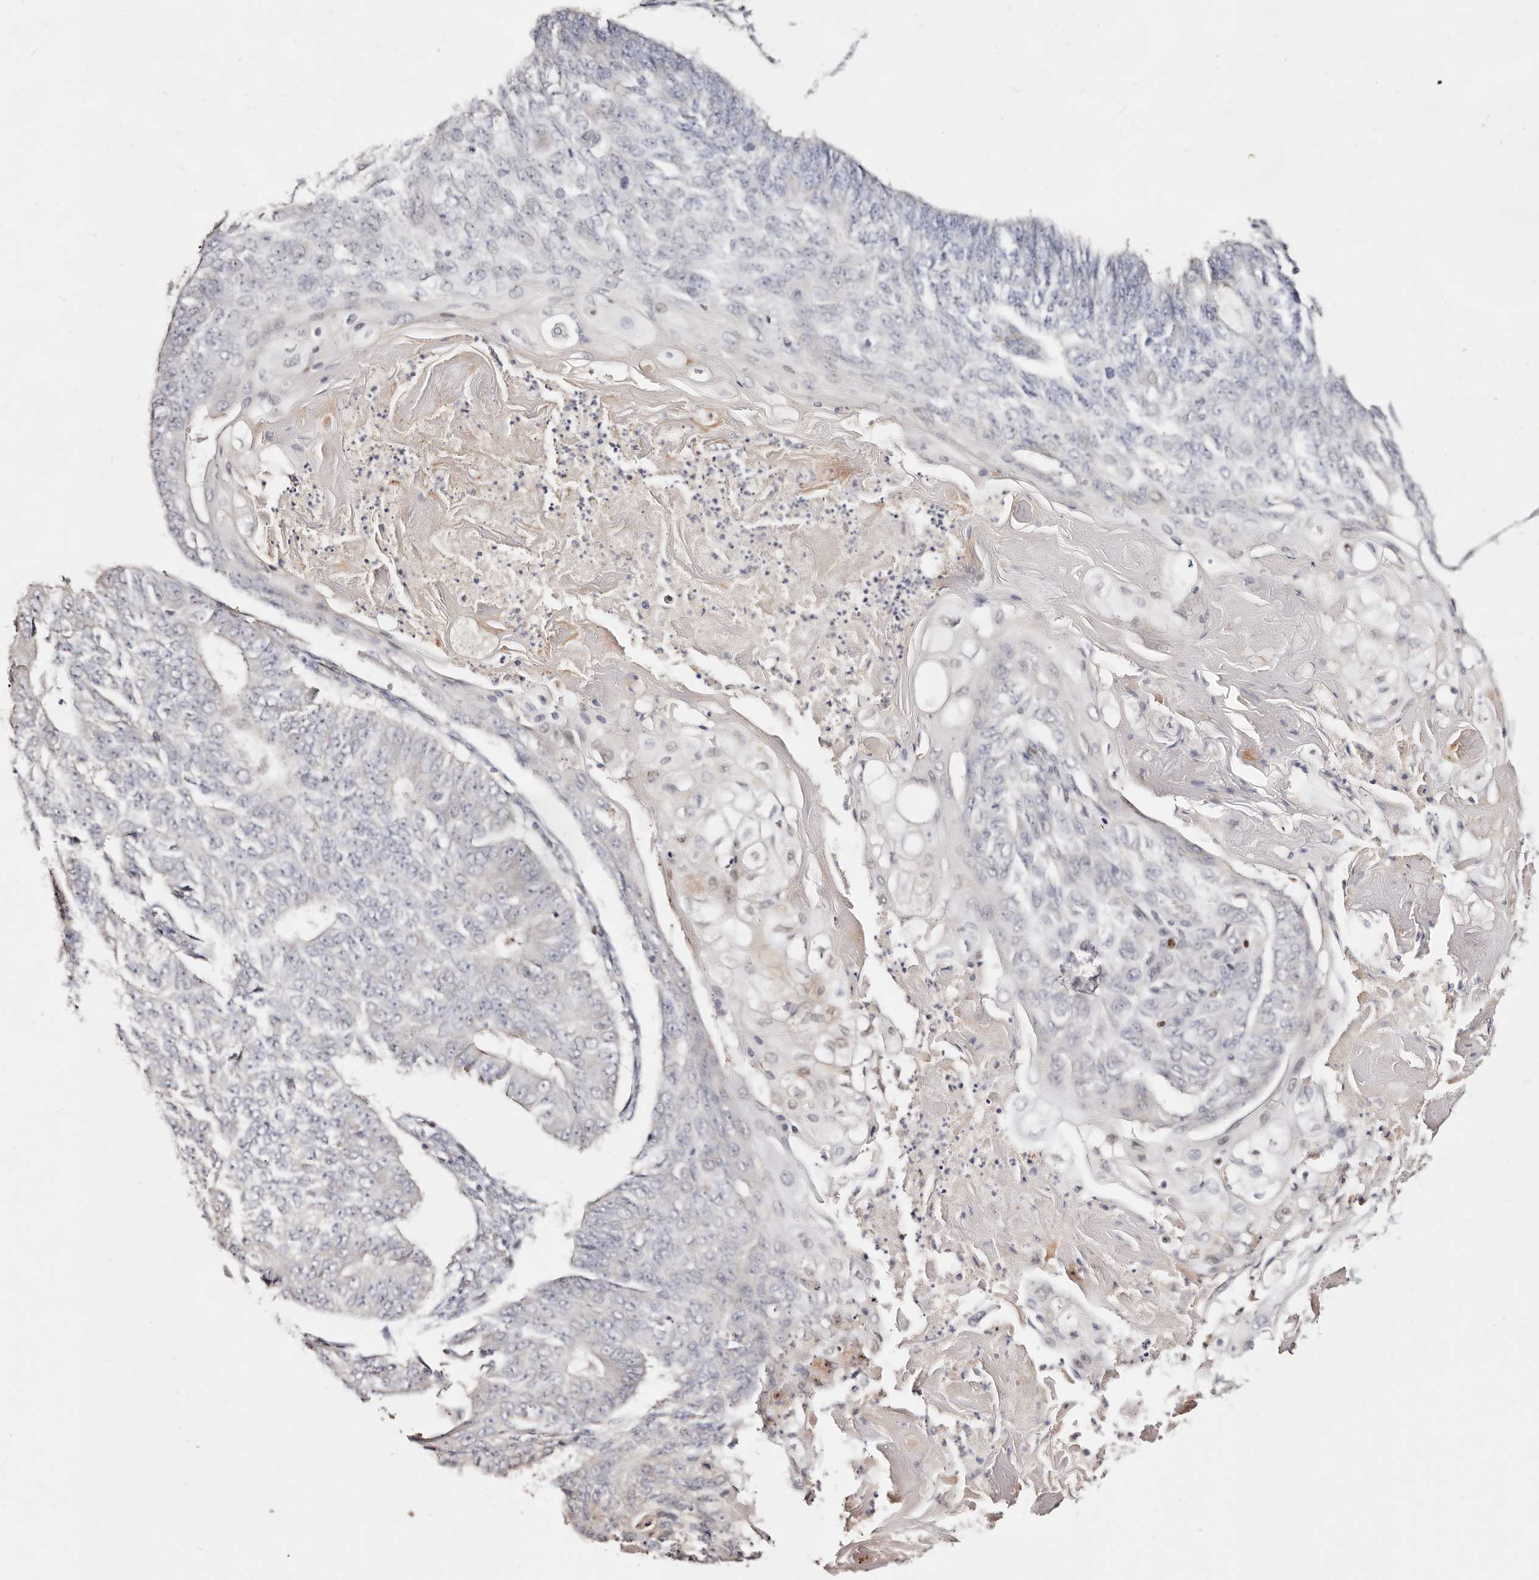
{"staining": {"intensity": "negative", "quantity": "none", "location": "none"}, "tissue": "endometrial cancer", "cell_type": "Tumor cells", "image_type": "cancer", "snomed": [{"axis": "morphology", "description": "Adenocarcinoma, NOS"}, {"axis": "topography", "description": "Endometrium"}], "caption": "This image is of endometrial adenocarcinoma stained with IHC to label a protein in brown with the nuclei are counter-stained blue. There is no staining in tumor cells. The staining was performed using DAB (3,3'-diaminobenzidine) to visualize the protein expression in brown, while the nuclei were stained in blue with hematoxylin (Magnification: 20x).", "gene": "IQGAP3", "patient": {"sex": "female", "age": 32}}